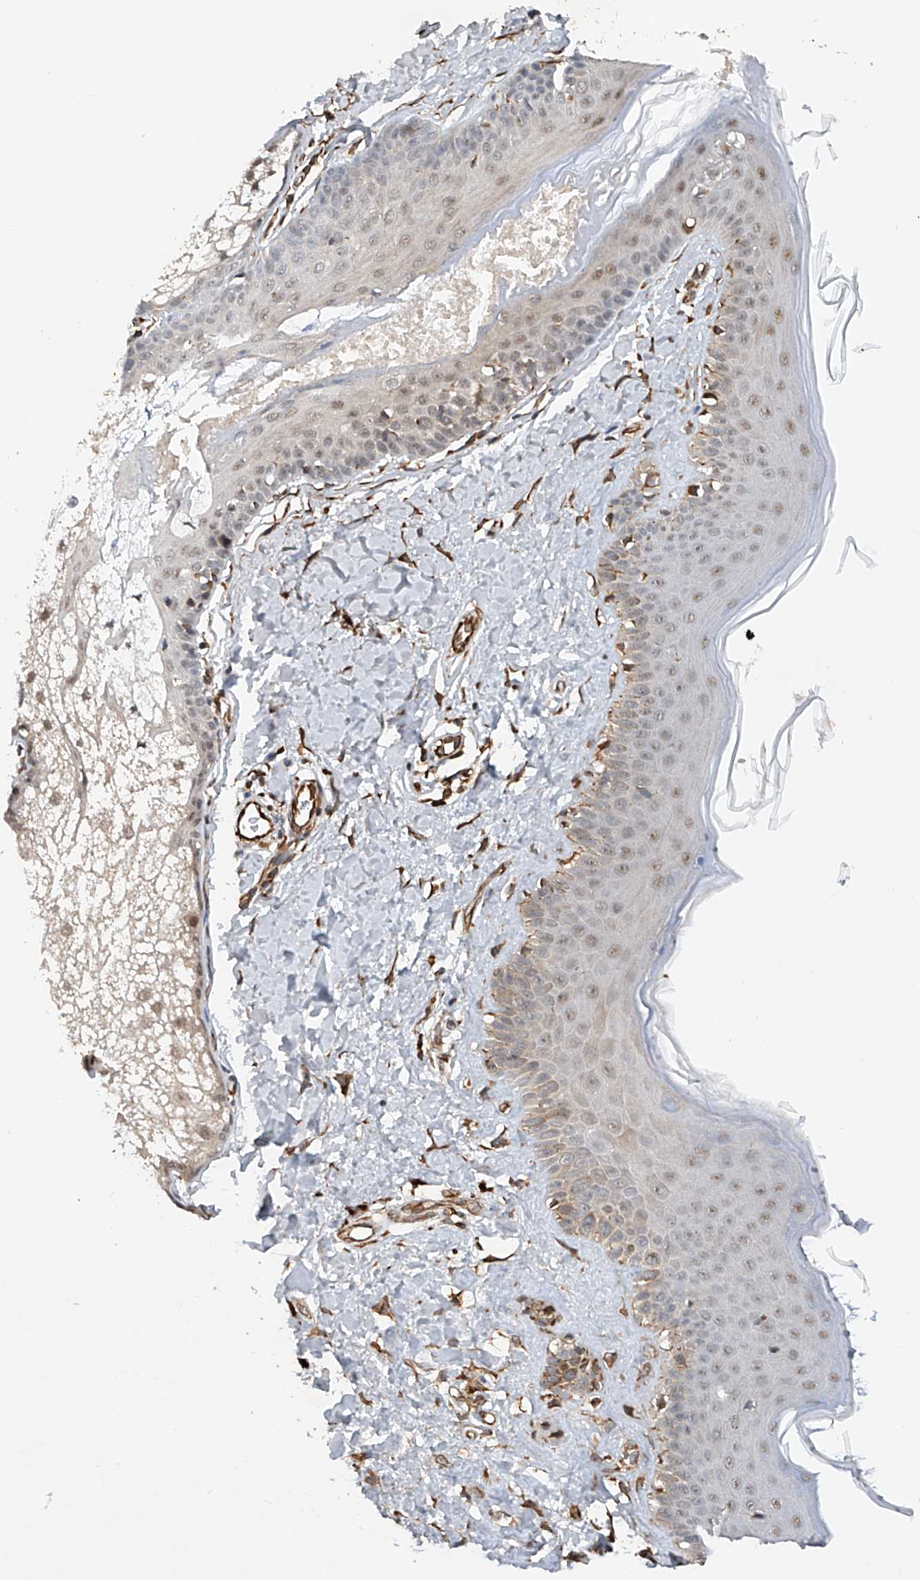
{"staining": {"intensity": "strong", "quantity": ">75%", "location": "cytoplasmic/membranous,nuclear"}, "tissue": "skin", "cell_type": "Fibroblasts", "image_type": "normal", "snomed": [{"axis": "morphology", "description": "Normal tissue, NOS"}, {"axis": "topography", "description": "Skin"}], "caption": "IHC (DAB (3,3'-diaminobenzidine)) staining of normal skin reveals strong cytoplasmic/membranous,nuclear protein expression in approximately >75% of fibroblasts.", "gene": "AMD1", "patient": {"sex": "male", "age": 52}}